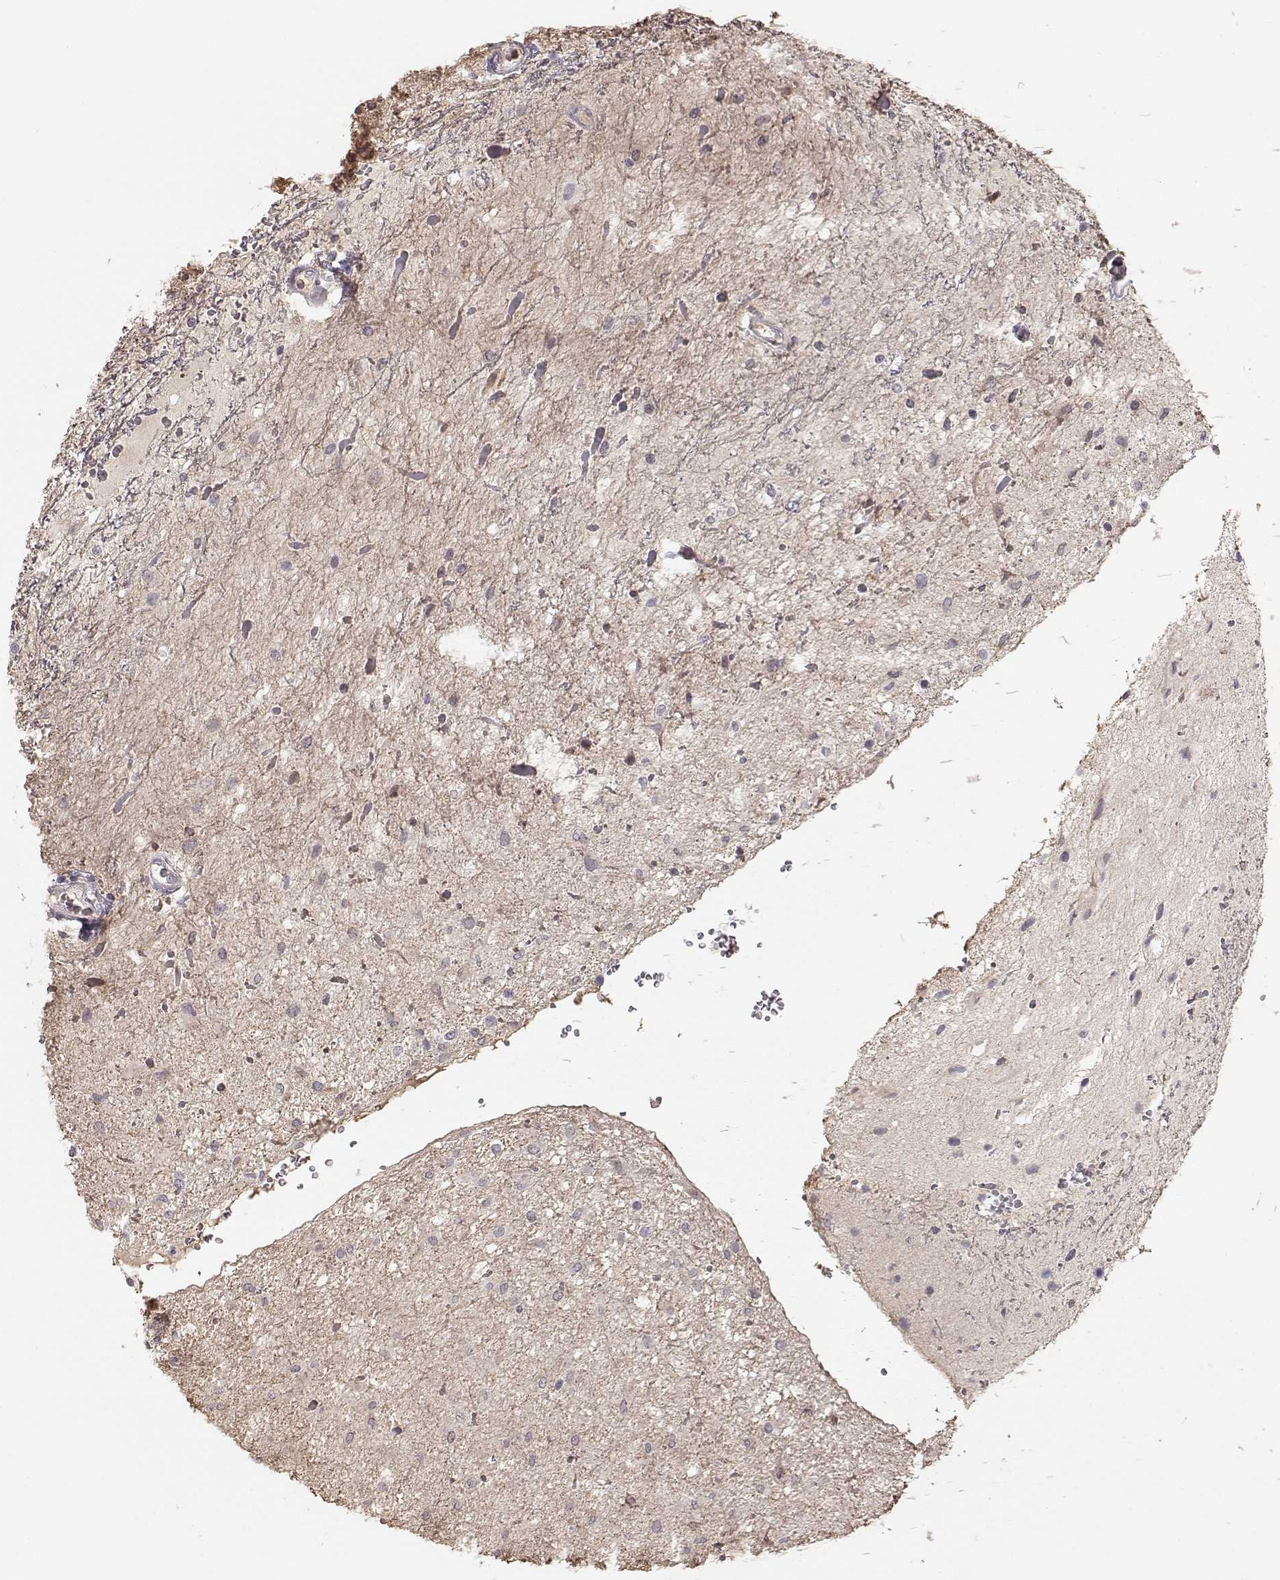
{"staining": {"intensity": "negative", "quantity": "none", "location": "none"}, "tissue": "glioma", "cell_type": "Tumor cells", "image_type": "cancer", "snomed": [{"axis": "morphology", "description": "Glioma, malignant, Low grade"}, {"axis": "topography", "description": "Cerebellum"}], "caption": "This micrograph is of glioma stained with immunohistochemistry to label a protein in brown with the nuclei are counter-stained blue. There is no positivity in tumor cells.", "gene": "PNMT", "patient": {"sex": "female", "age": 14}}